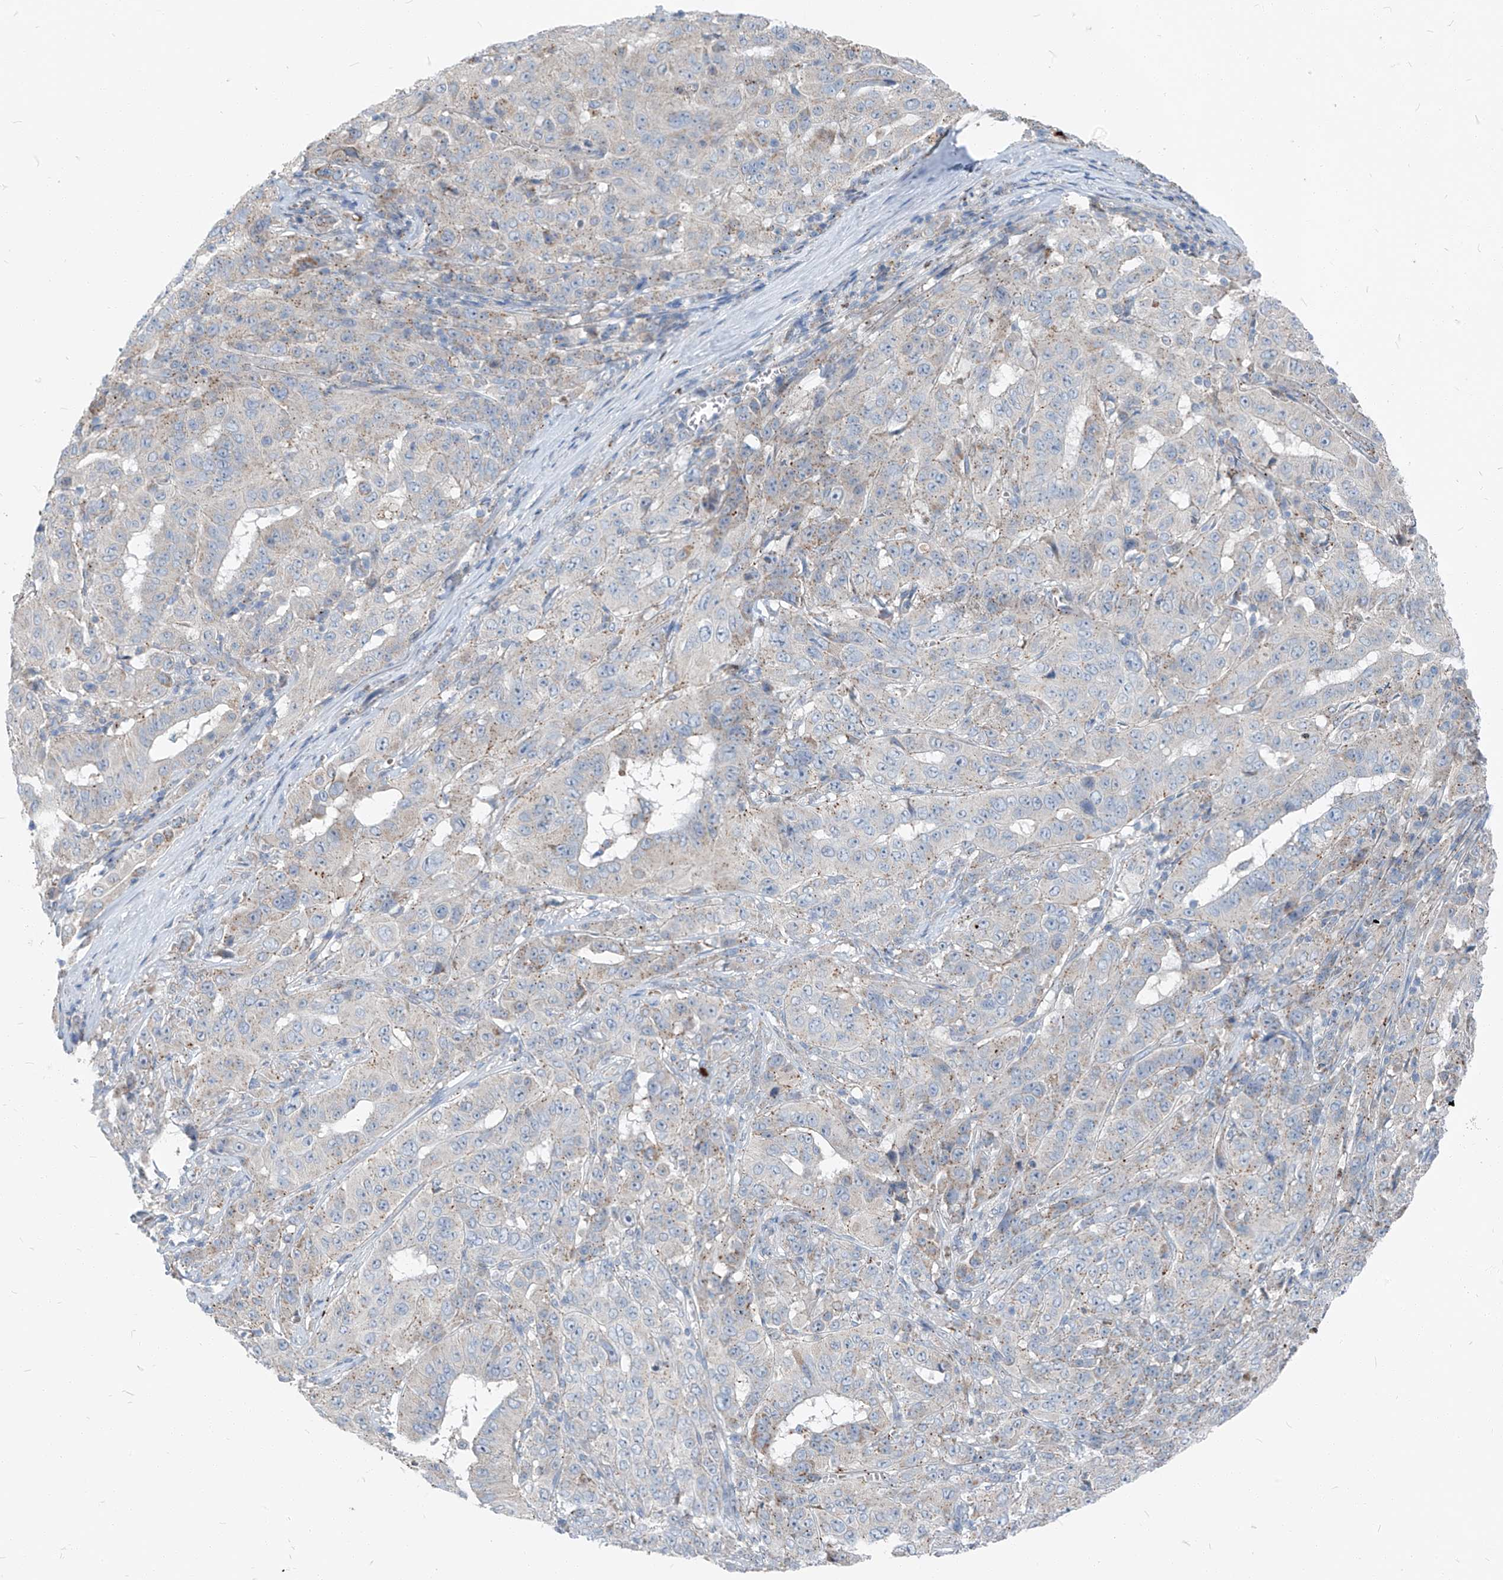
{"staining": {"intensity": "negative", "quantity": "none", "location": "none"}, "tissue": "pancreatic cancer", "cell_type": "Tumor cells", "image_type": "cancer", "snomed": [{"axis": "morphology", "description": "Adenocarcinoma, NOS"}, {"axis": "topography", "description": "Pancreas"}], "caption": "This is a histopathology image of immunohistochemistry staining of pancreatic cancer, which shows no expression in tumor cells. Nuclei are stained in blue.", "gene": "CHMP2B", "patient": {"sex": "male", "age": 63}}